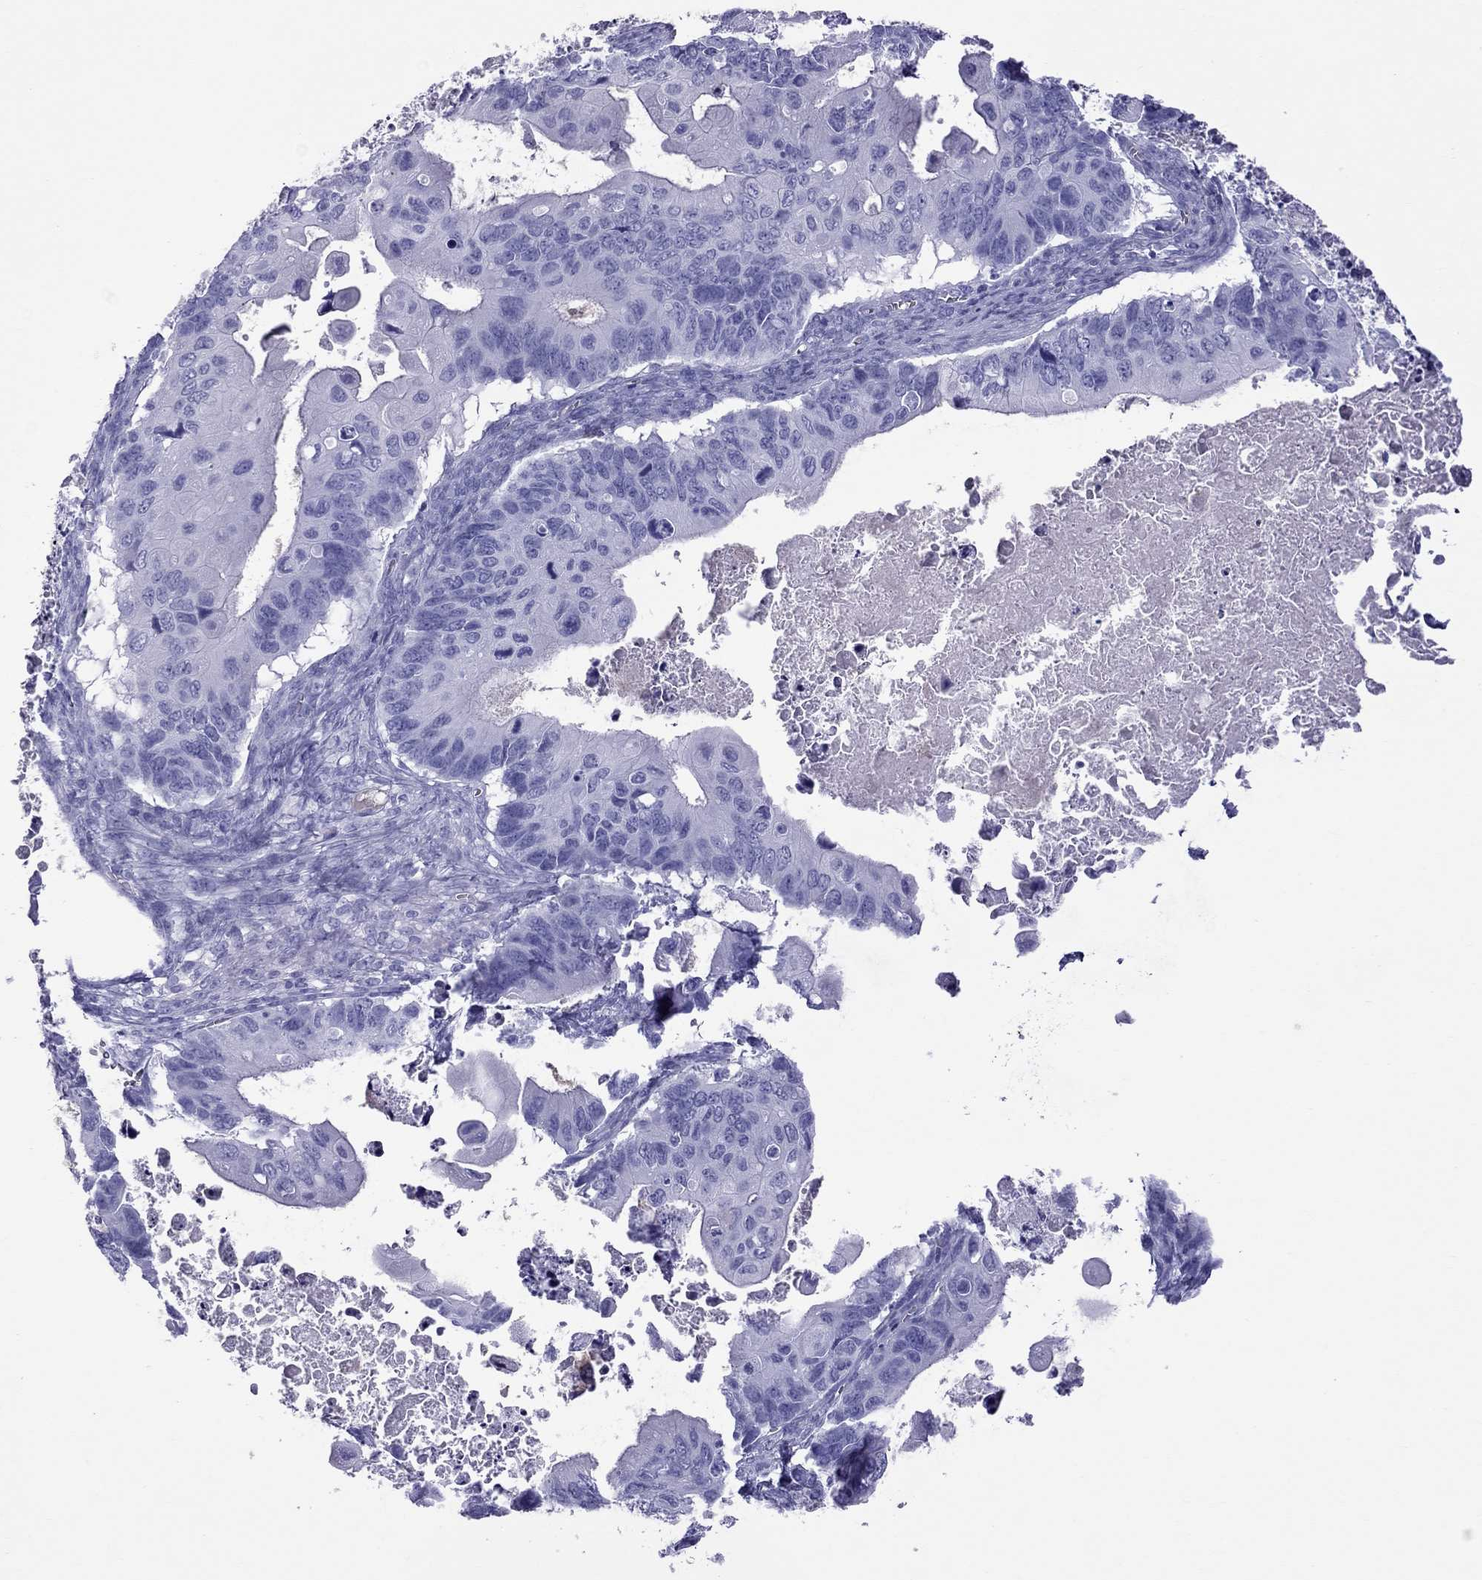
{"staining": {"intensity": "negative", "quantity": "none", "location": "none"}, "tissue": "ovarian cancer", "cell_type": "Tumor cells", "image_type": "cancer", "snomed": [{"axis": "morphology", "description": "Cystadenocarcinoma, mucinous, NOS"}, {"axis": "topography", "description": "Ovary"}], "caption": "This is an IHC histopathology image of human ovarian cancer. There is no positivity in tumor cells.", "gene": "SCART1", "patient": {"sex": "female", "age": 64}}